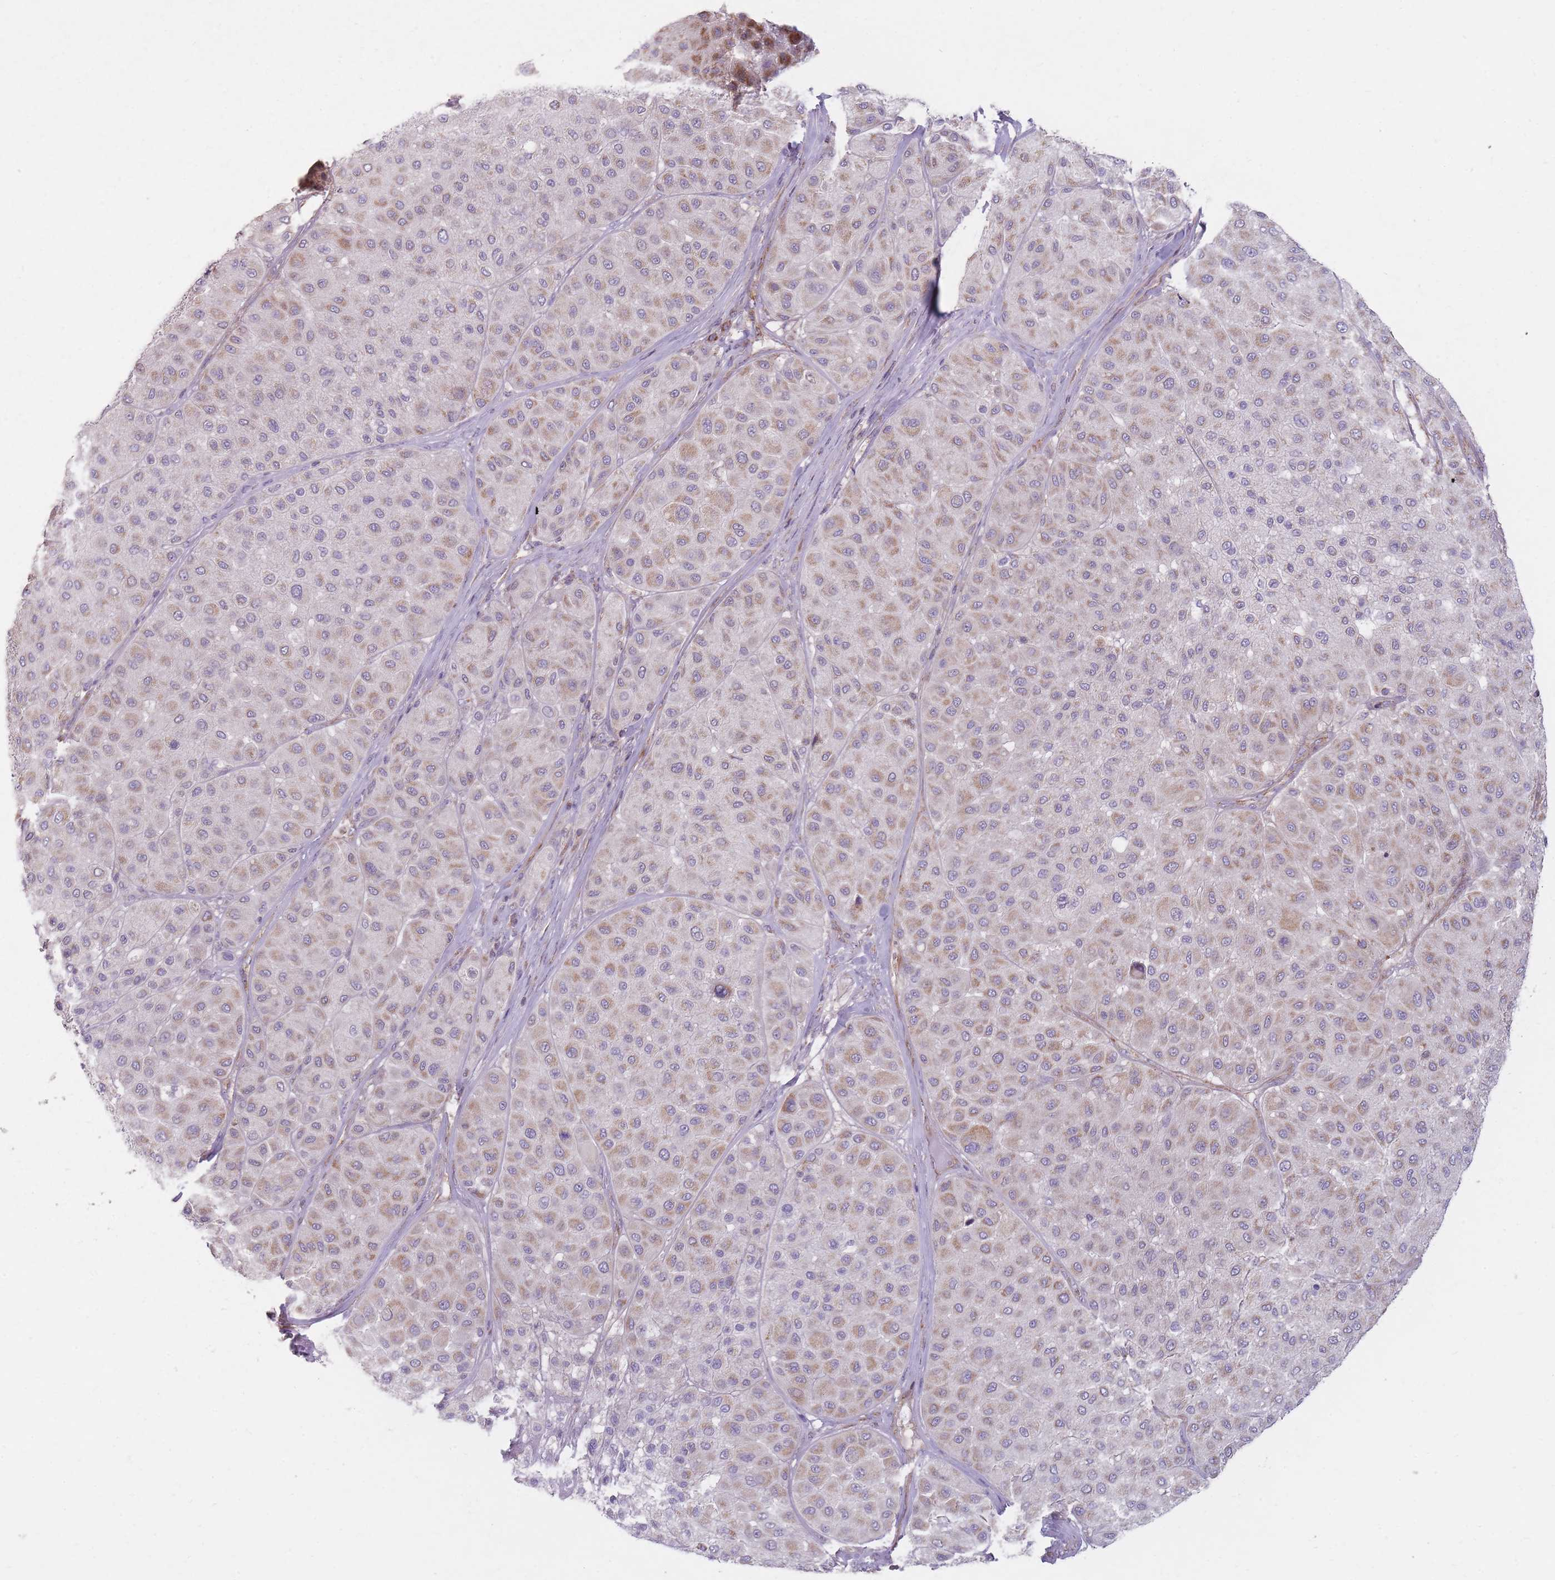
{"staining": {"intensity": "moderate", "quantity": "25%-75%", "location": "cytoplasmic/membranous"}, "tissue": "melanoma", "cell_type": "Tumor cells", "image_type": "cancer", "snomed": [{"axis": "morphology", "description": "Malignant melanoma, Metastatic site"}, {"axis": "topography", "description": "Smooth muscle"}], "caption": "Melanoma stained with DAB immunohistochemistry (IHC) exhibits medium levels of moderate cytoplasmic/membranous staining in approximately 25%-75% of tumor cells.", "gene": "NDUFA9", "patient": {"sex": "male", "age": 41}}